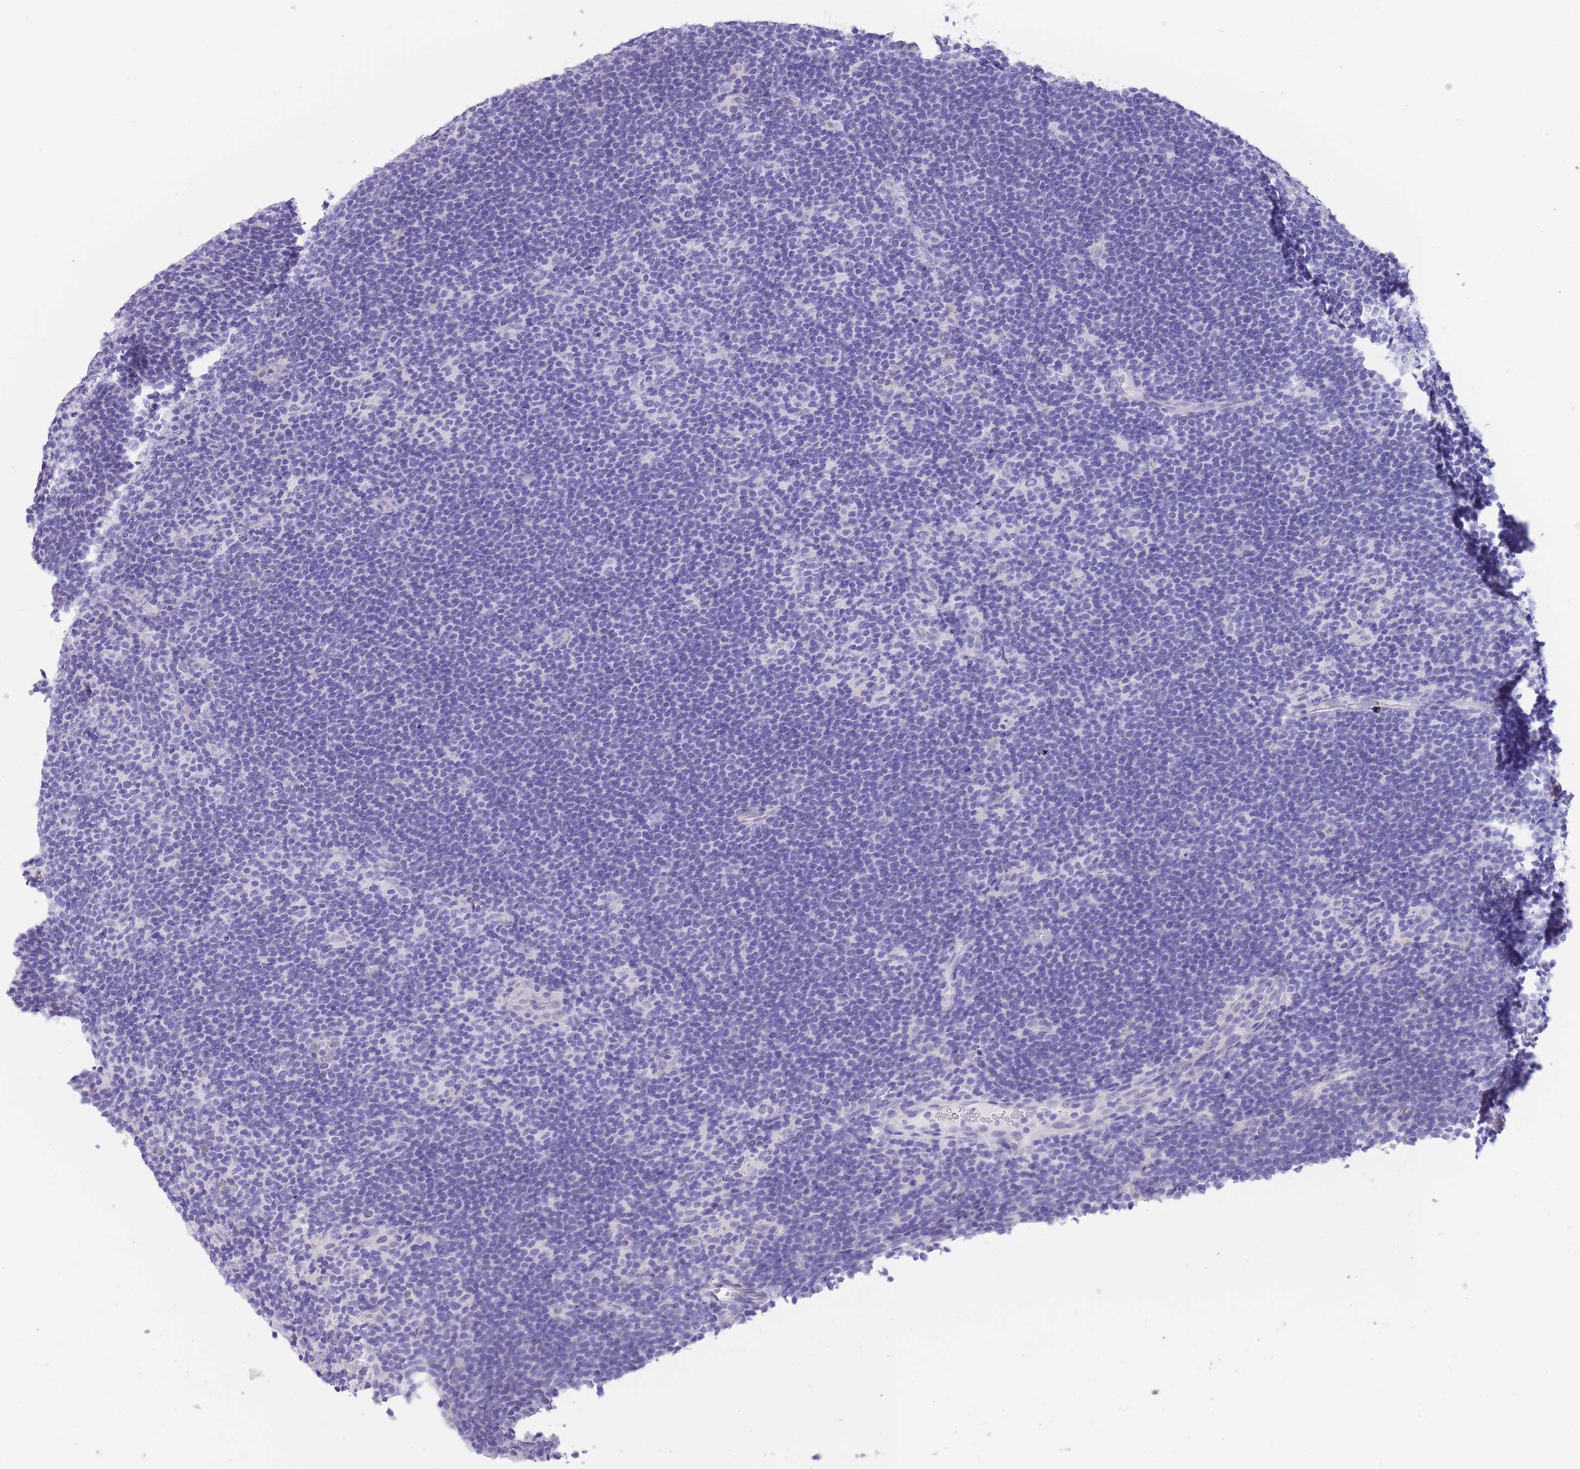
{"staining": {"intensity": "negative", "quantity": "none", "location": "none"}, "tissue": "lymphoma", "cell_type": "Tumor cells", "image_type": "cancer", "snomed": [{"axis": "morphology", "description": "Hodgkin's disease, NOS"}, {"axis": "topography", "description": "Lymph node"}], "caption": "Tumor cells show no significant staining in lymphoma.", "gene": "RAI2", "patient": {"sex": "female", "age": 57}}